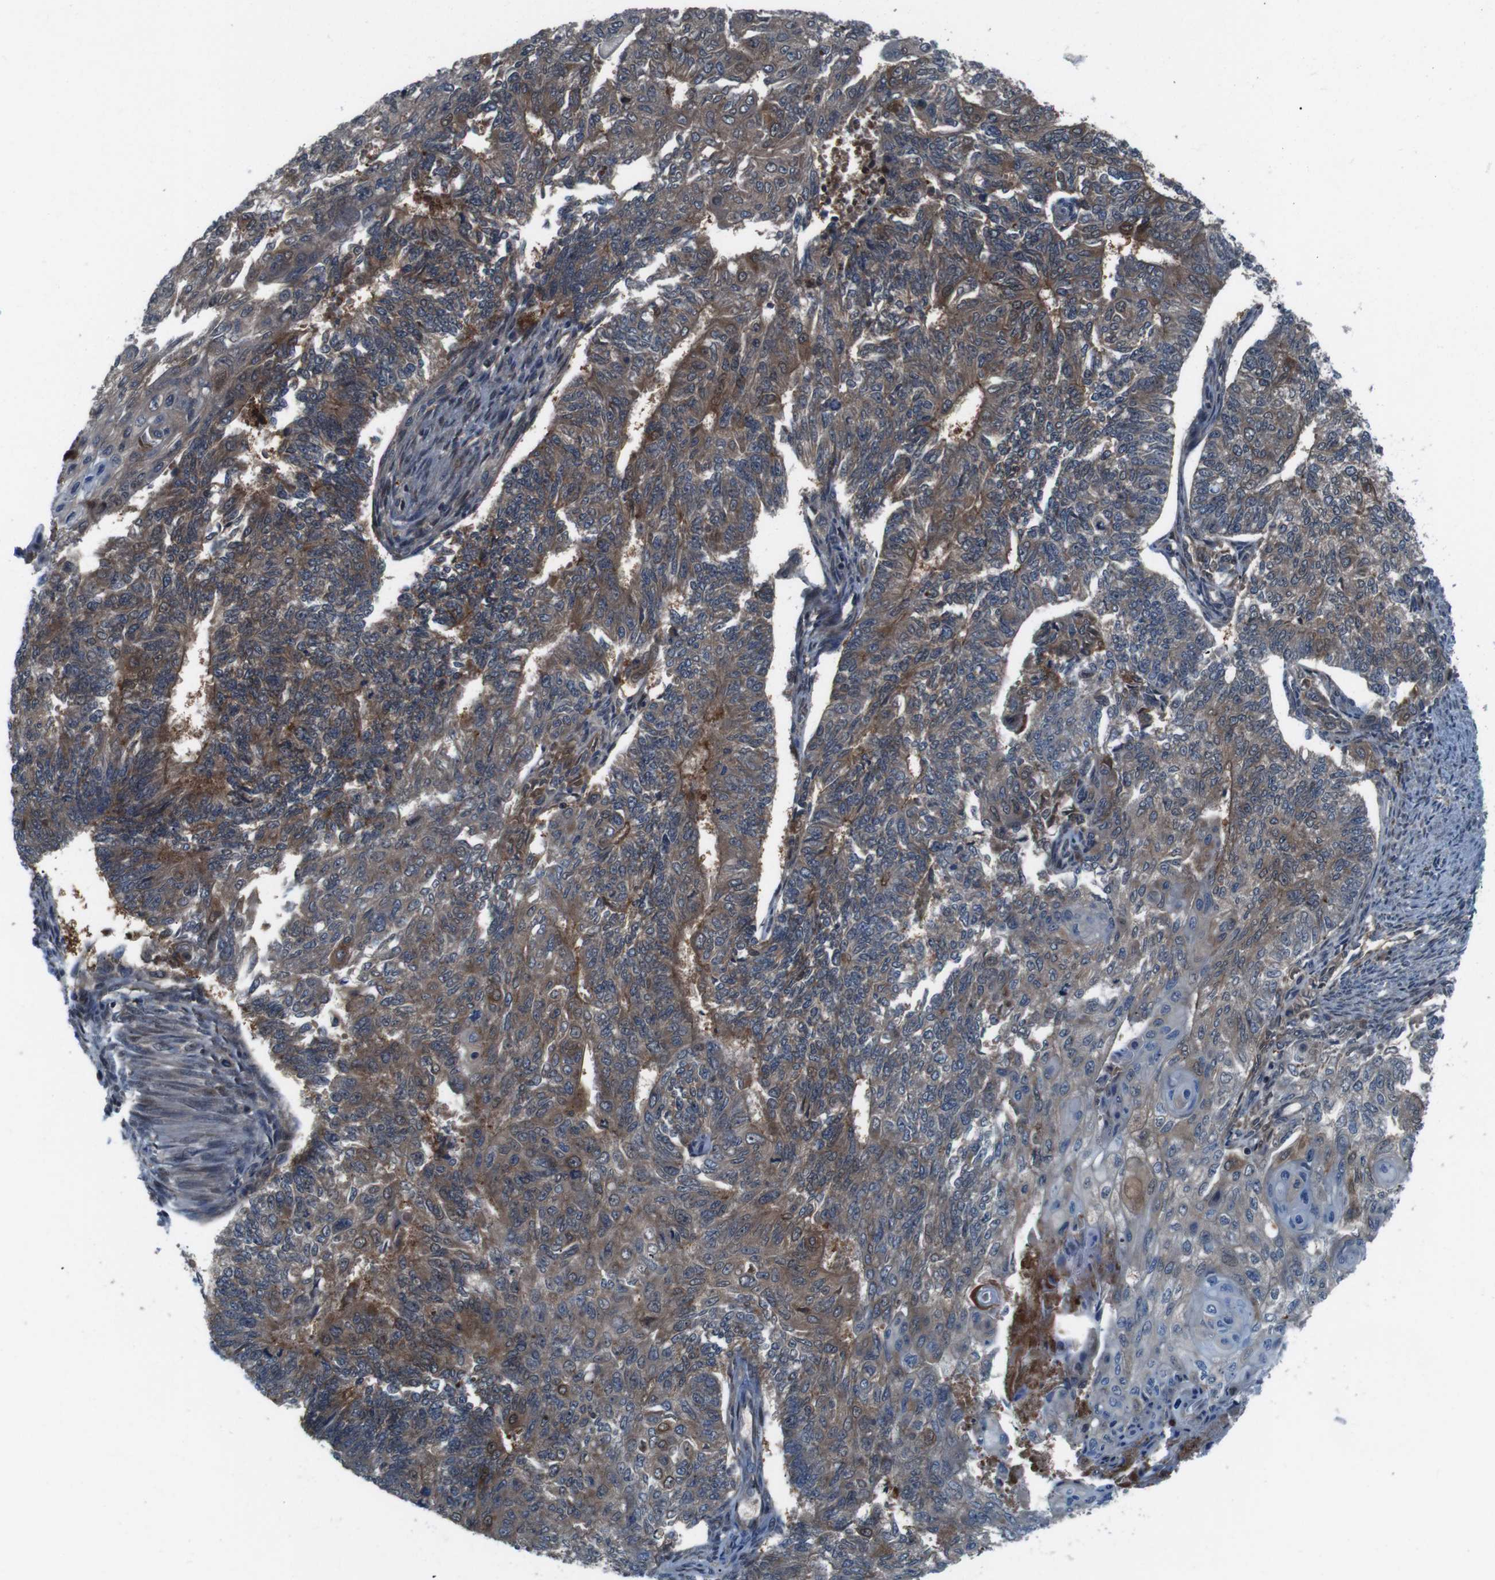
{"staining": {"intensity": "moderate", "quantity": ">75%", "location": "cytoplasmic/membranous"}, "tissue": "endometrial cancer", "cell_type": "Tumor cells", "image_type": "cancer", "snomed": [{"axis": "morphology", "description": "Adenocarcinoma, NOS"}, {"axis": "topography", "description": "Endometrium"}], "caption": "A high-resolution image shows immunohistochemistry staining of endometrial adenocarcinoma, which demonstrates moderate cytoplasmic/membranous expression in approximately >75% of tumor cells.", "gene": "LRP5", "patient": {"sex": "female", "age": 32}}